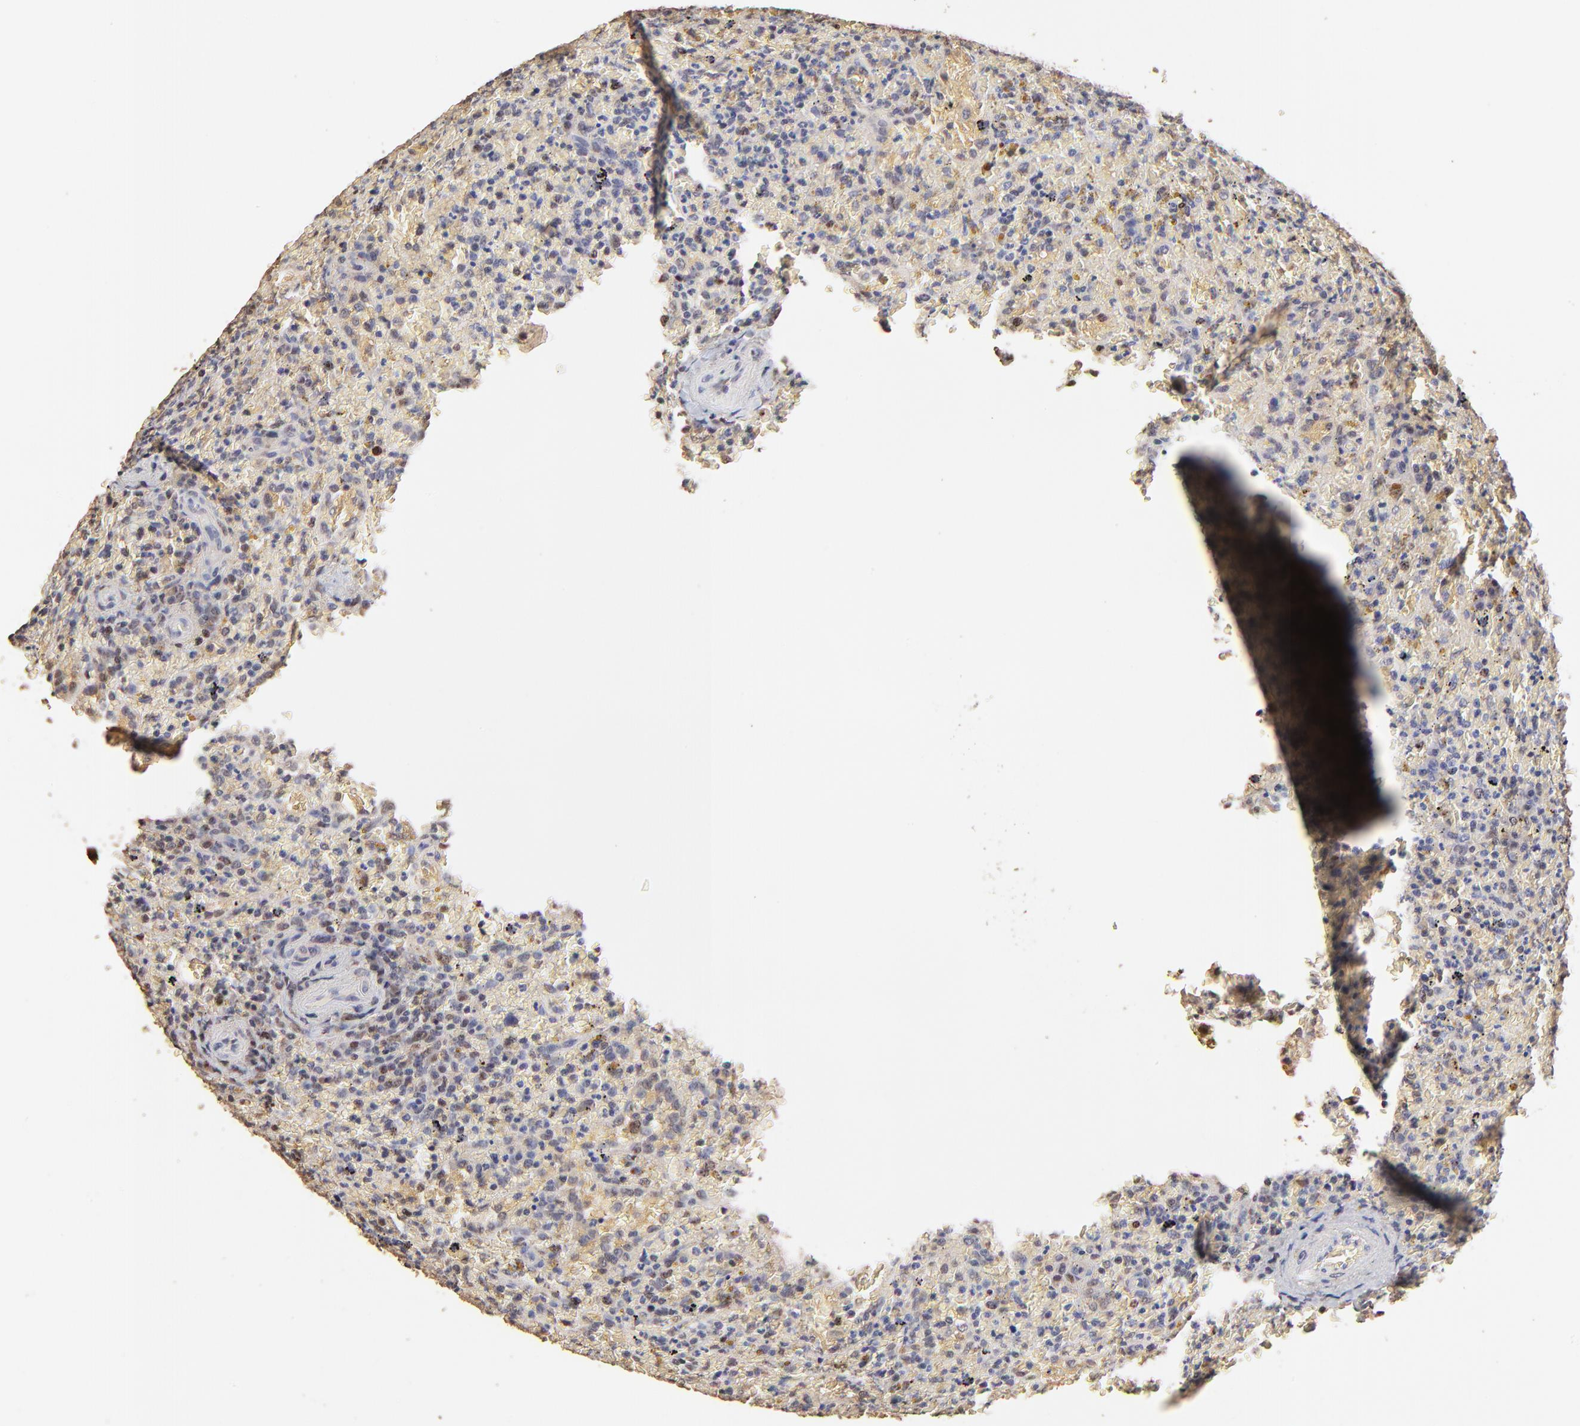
{"staining": {"intensity": "weak", "quantity": "<25%", "location": "nuclear"}, "tissue": "lymphoma", "cell_type": "Tumor cells", "image_type": "cancer", "snomed": [{"axis": "morphology", "description": "Malignant lymphoma, non-Hodgkin's type, High grade"}, {"axis": "topography", "description": "Spleen"}, {"axis": "topography", "description": "Lymph node"}], "caption": "Micrograph shows no protein positivity in tumor cells of malignant lymphoma, non-Hodgkin's type (high-grade) tissue.", "gene": "BIRC5", "patient": {"sex": "female", "age": 70}}